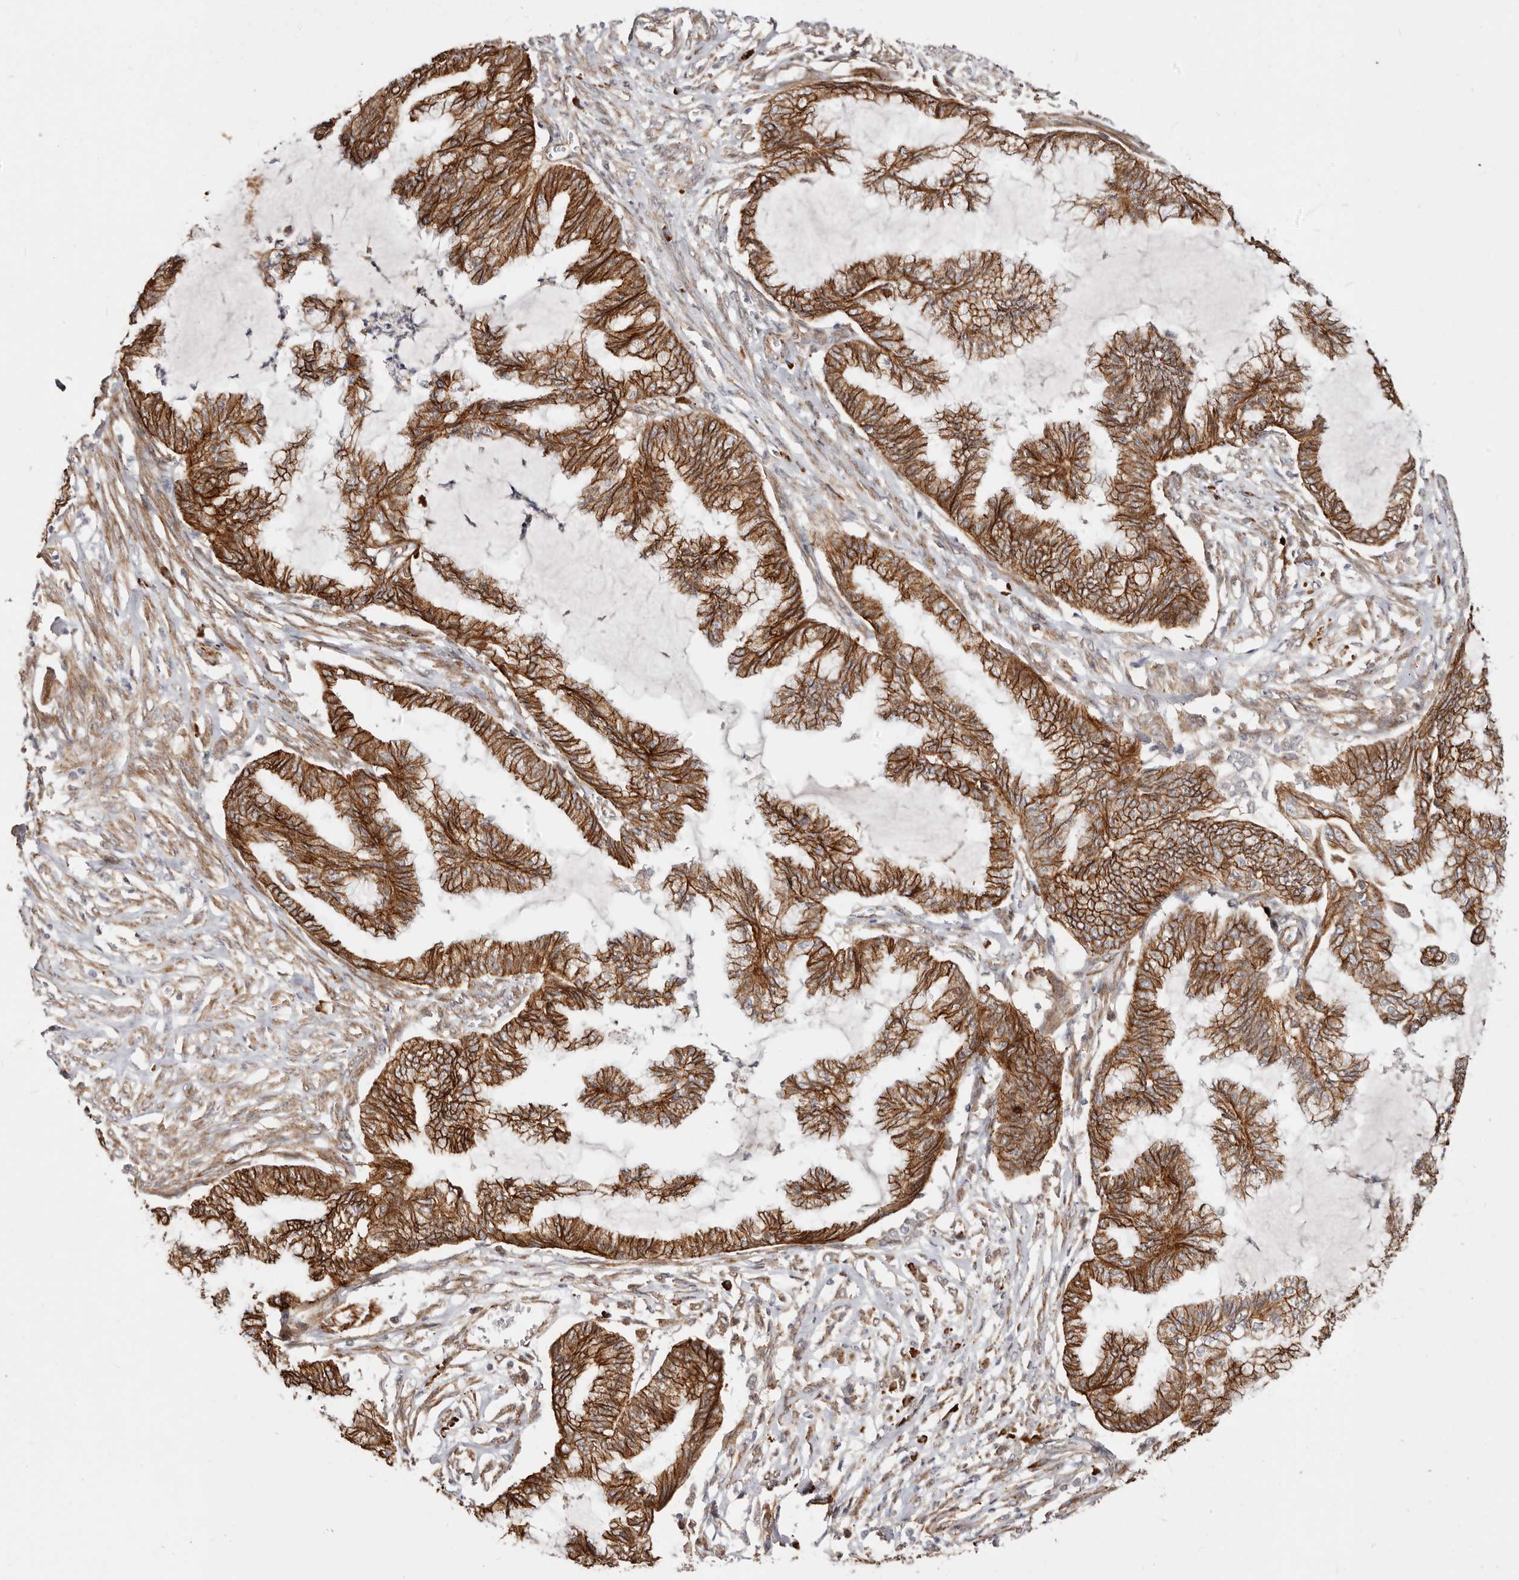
{"staining": {"intensity": "strong", "quantity": ">75%", "location": "cytoplasmic/membranous"}, "tissue": "endometrial cancer", "cell_type": "Tumor cells", "image_type": "cancer", "snomed": [{"axis": "morphology", "description": "Adenocarcinoma, NOS"}, {"axis": "topography", "description": "Endometrium"}], "caption": "Protein analysis of adenocarcinoma (endometrial) tissue shows strong cytoplasmic/membranous staining in approximately >75% of tumor cells.", "gene": "CTNNB1", "patient": {"sex": "female", "age": 86}}